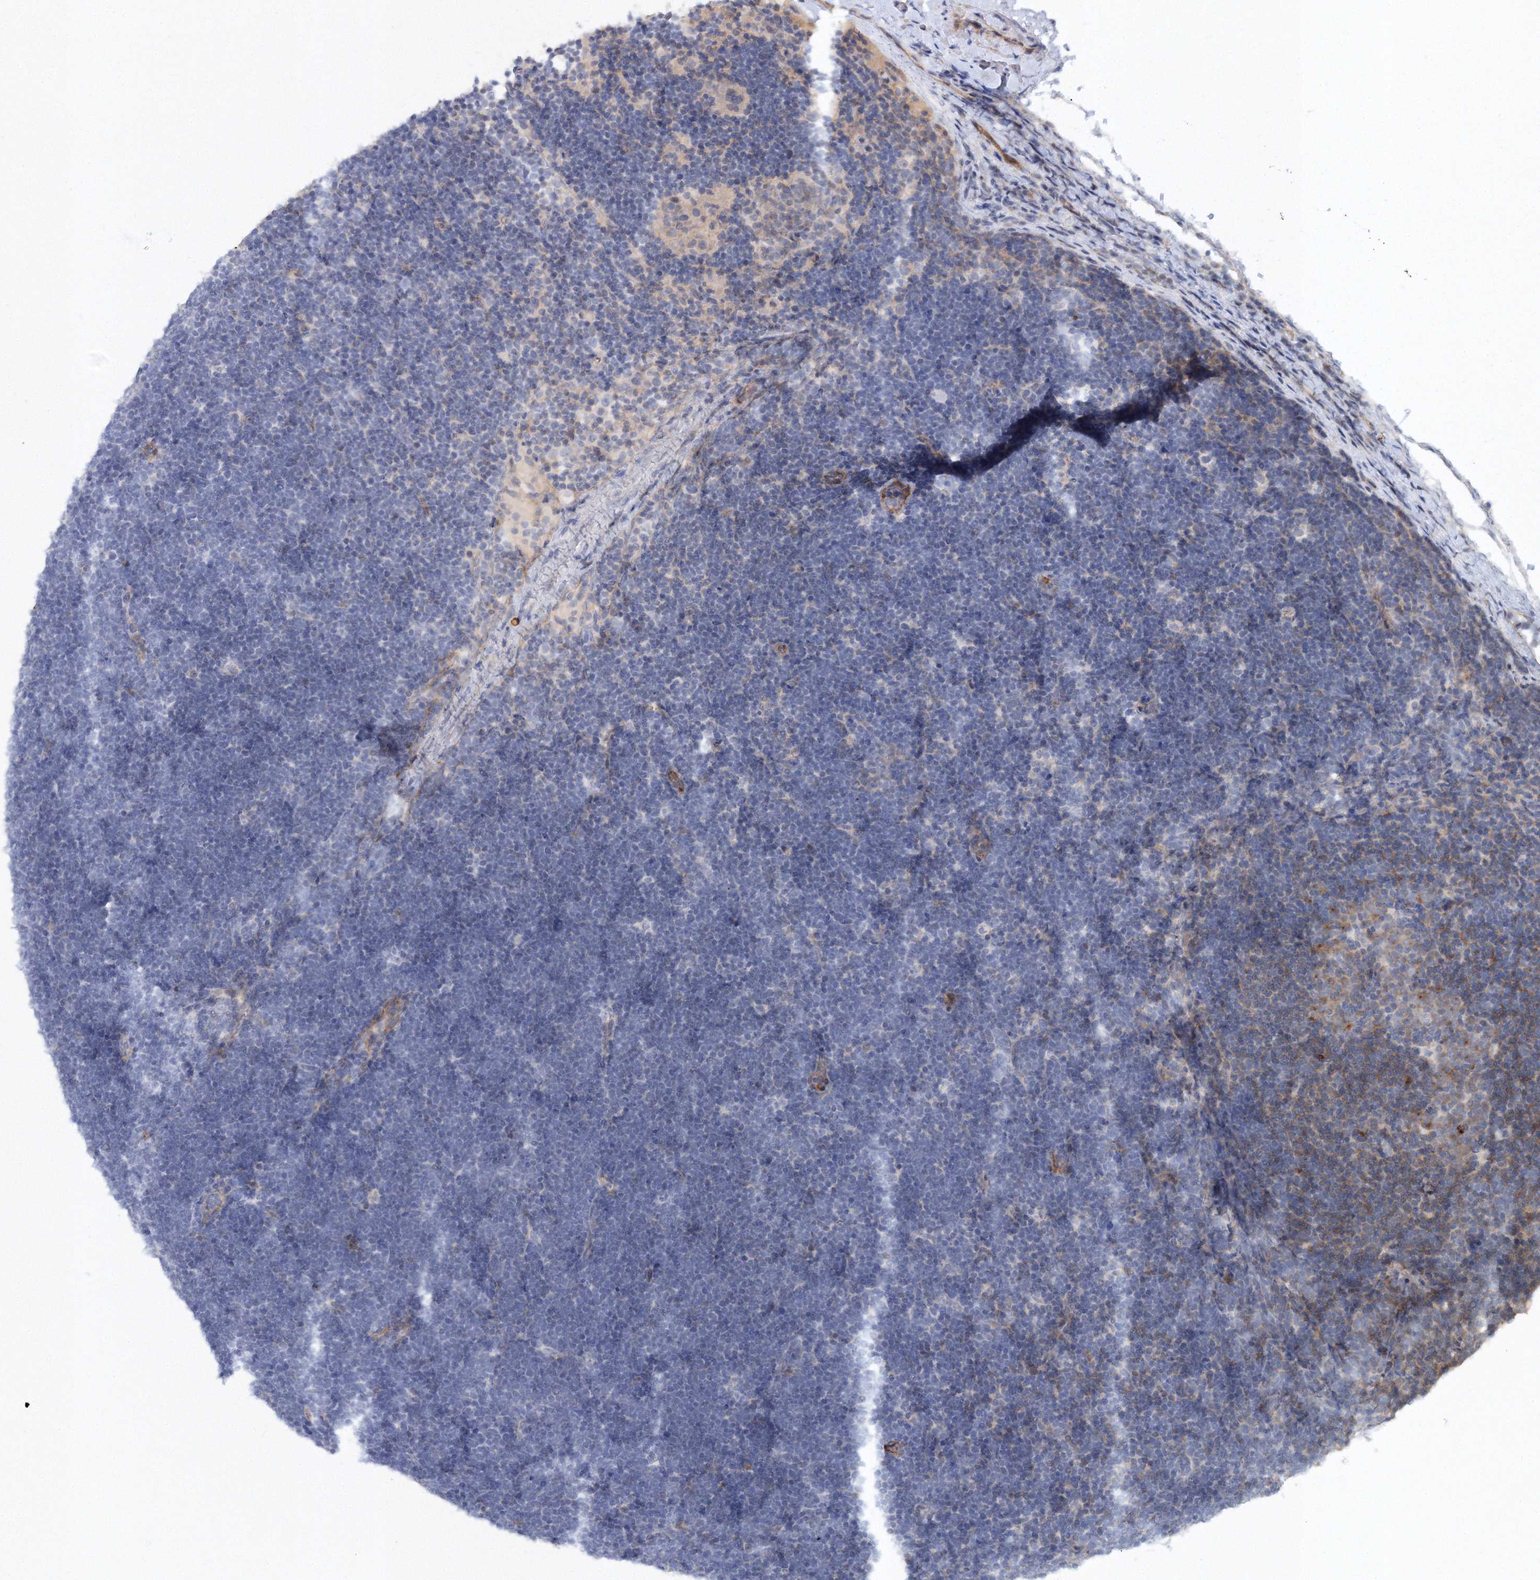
{"staining": {"intensity": "negative", "quantity": "none", "location": "none"}, "tissue": "lymphoma", "cell_type": "Tumor cells", "image_type": "cancer", "snomed": [{"axis": "morphology", "description": "Malignant lymphoma, non-Hodgkin's type, High grade"}, {"axis": "topography", "description": "Lymph node"}], "caption": "An immunohistochemistry (IHC) photomicrograph of high-grade malignant lymphoma, non-Hodgkin's type is shown. There is no staining in tumor cells of high-grade malignant lymphoma, non-Hodgkin's type.", "gene": "SH3BP5", "patient": {"sex": "male", "age": 13}}